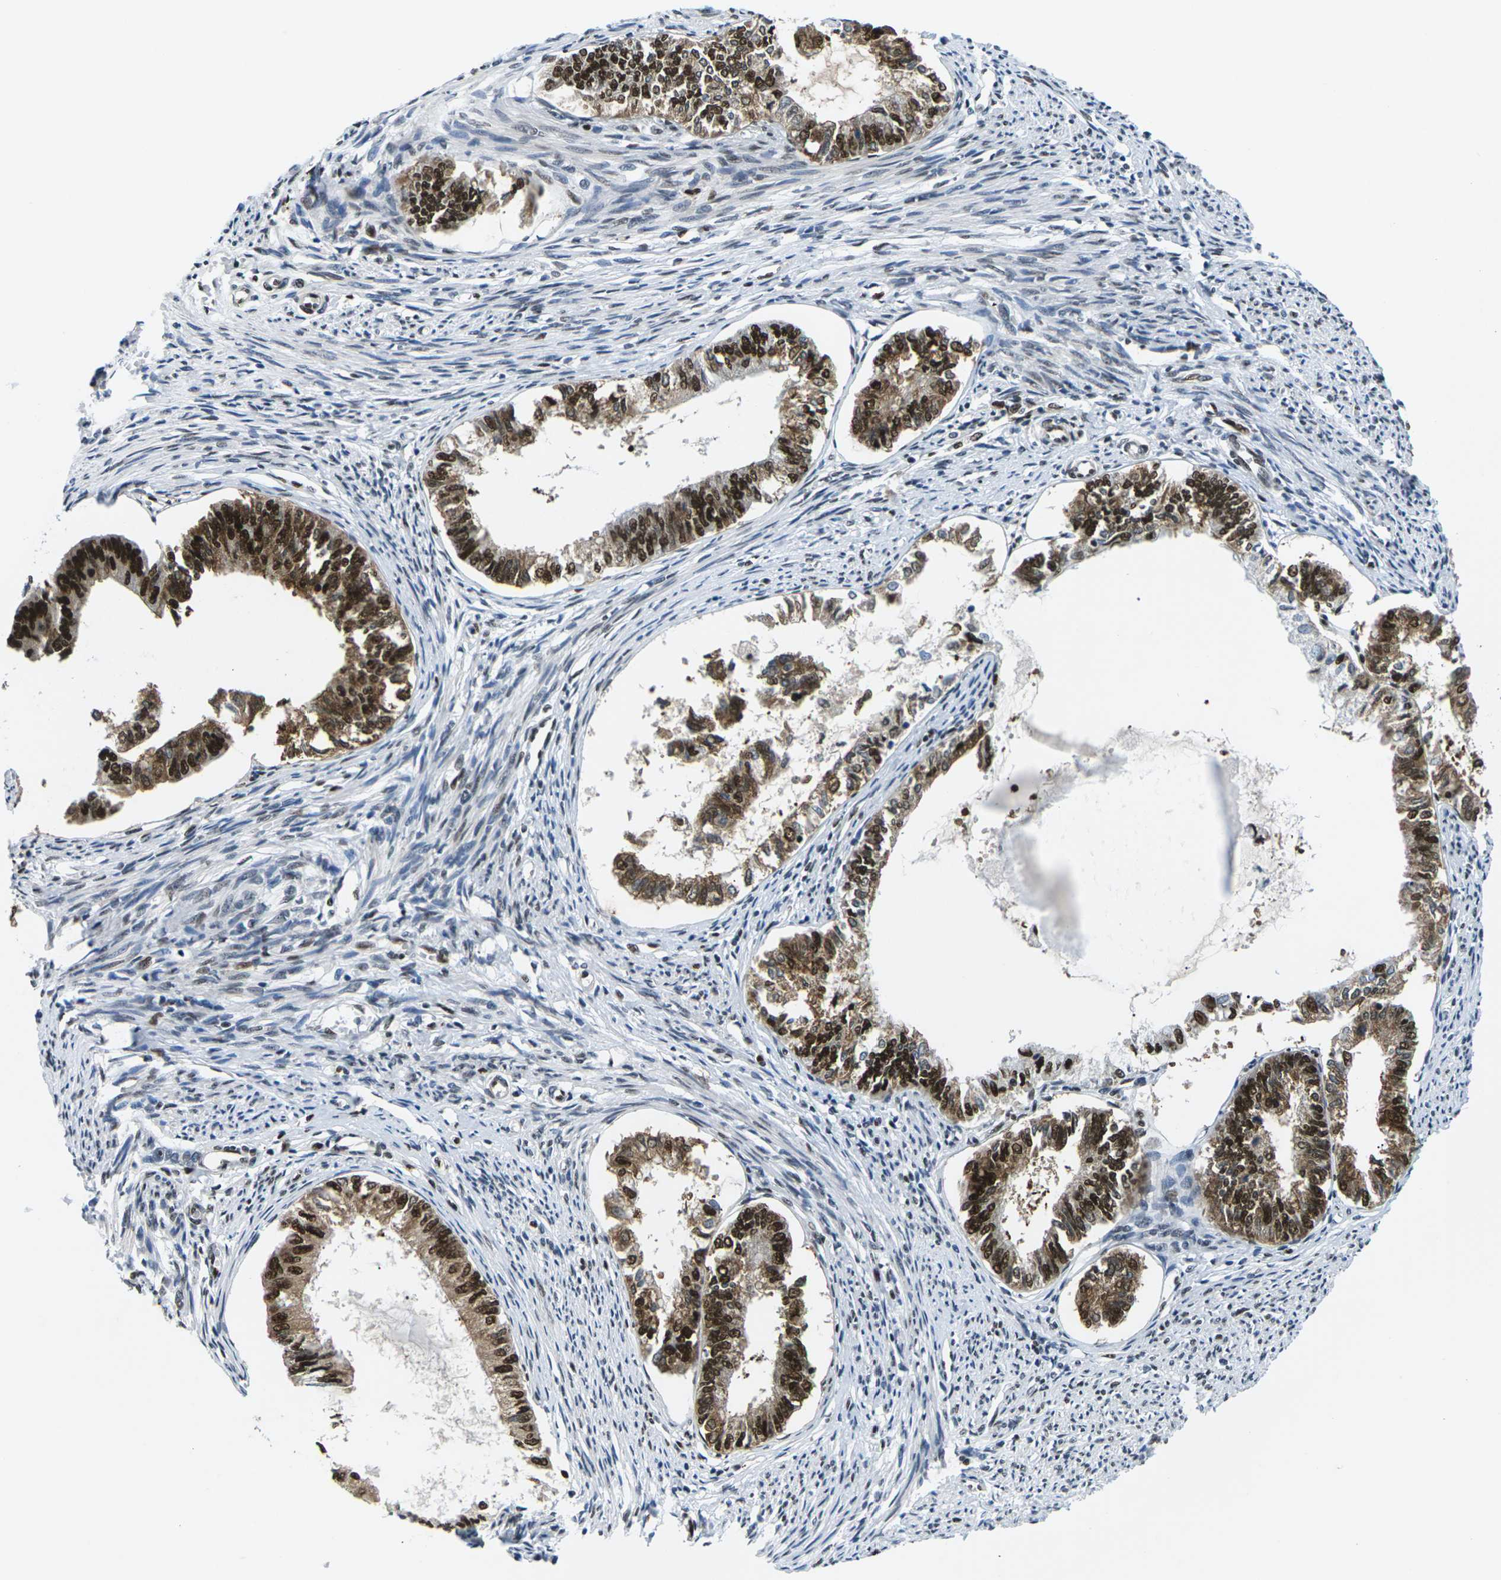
{"staining": {"intensity": "strong", "quantity": ">75%", "location": "nuclear"}, "tissue": "endometrial cancer", "cell_type": "Tumor cells", "image_type": "cancer", "snomed": [{"axis": "morphology", "description": "Adenocarcinoma, NOS"}, {"axis": "topography", "description": "Endometrium"}], "caption": "Immunohistochemistry (IHC) staining of endometrial cancer, which displays high levels of strong nuclear expression in approximately >75% of tumor cells indicating strong nuclear protein staining. The staining was performed using DAB (3,3'-diaminobenzidine) (brown) for protein detection and nuclei were counterstained in hematoxylin (blue).", "gene": "PSME3", "patient": {"sex": "female", "age": 86}}